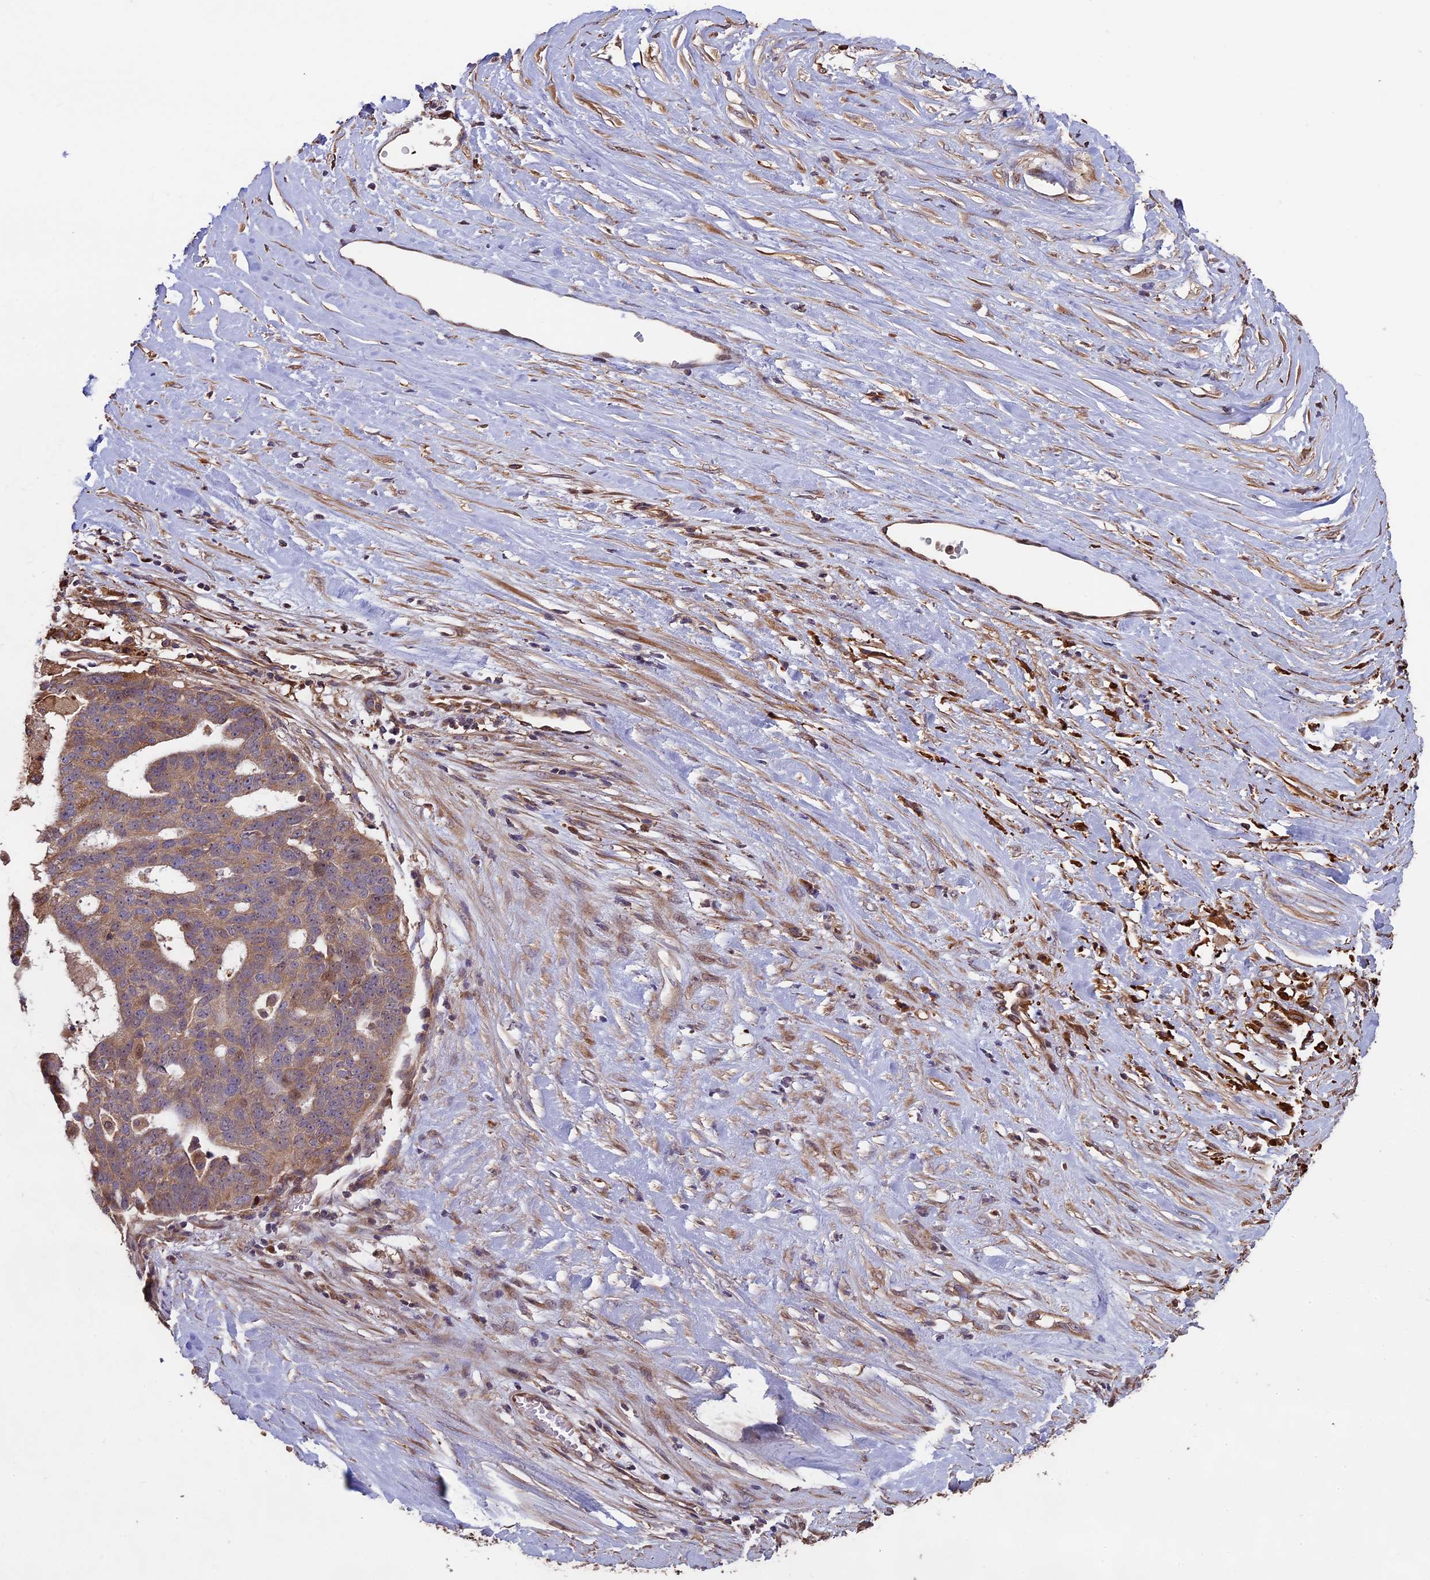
{"staining": {"intensity": "moderate", "quantity": ">75%", "location": "cytoplasmic/membranous"}, "tissue": "ovarian cancer", "cell_type": "Tumor cells", "image_type": "cancer", "snomed": [{"axis": "morphology", "description": "Cystadenocarcinoma, serous, NOS"}, {"axis": "topography", "description": "Ovary"}], "caption": "High-magnification brightfield microscopy of ovarian cancer (serous cystadenocarcinoma) stained with DAB (brown) and counterstained with hematoxylin (blue). tumor cells exhibit moderate cytoplasmic/membranous expression is identified in approximately>75% of cells.", "gene": "VWA3A", "patient": {"sex": "female", "age": 59}}